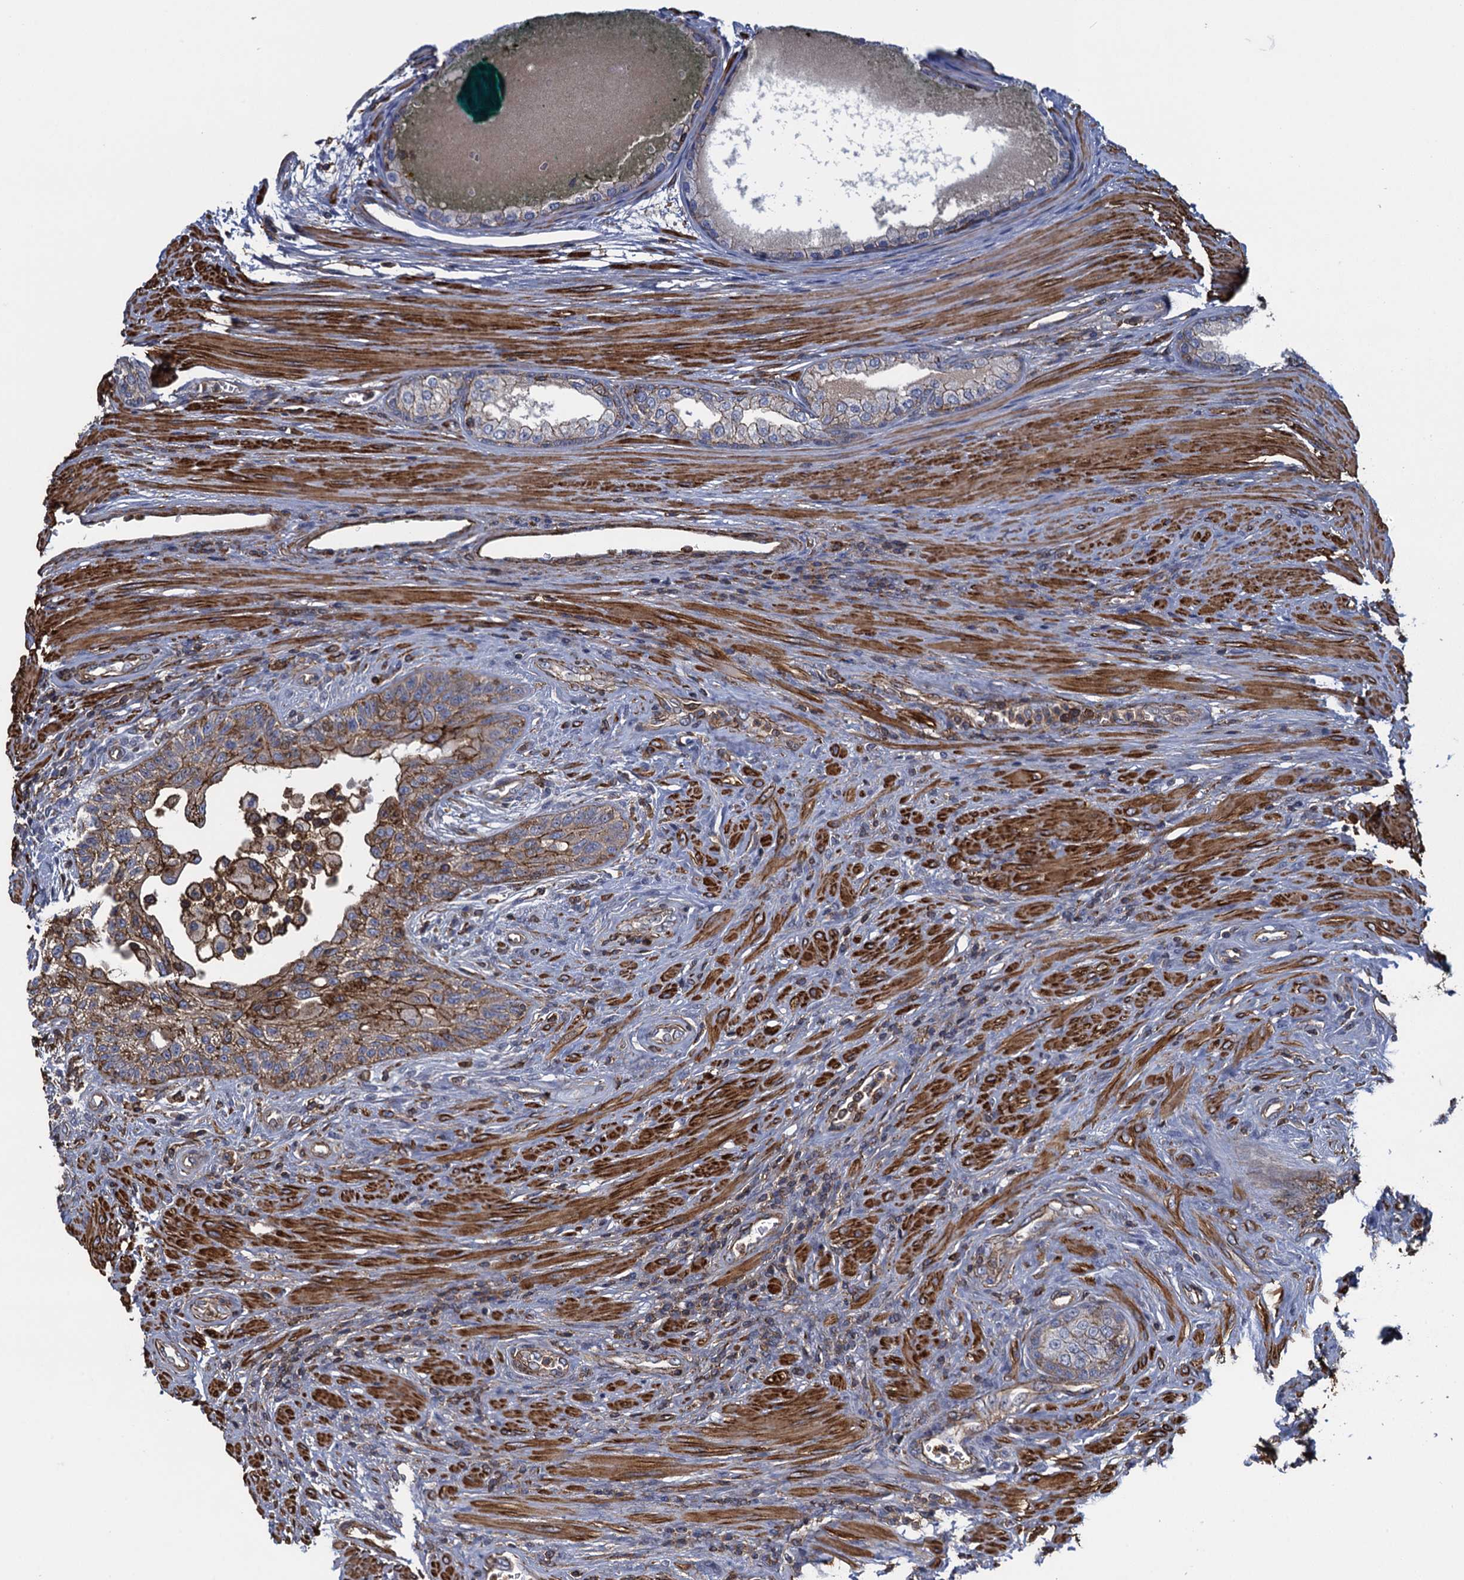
{"staining": {"intensity": "weak", "quantity": "<25%", "location": "cytoplasmic/membranous"}, "tissue": "prostate cancer", "cell_type": "Tumor cells", "image_type": "cancer", "snomed": [{"axis": "morphology", "description": "Normal tissue, NOS"}, {"axis": "morphology", "description": "Adenocarcinoma, Low grade"}, {"axis": "topography", "description": "Prostate"}, {"axis": "topography", "description": "Peripheral nerve tissue"}], "caption": "DAB (3,3'-diaminobenzidine) immunohistochemical staining of prostate cancer (adenocarcinoma (low-grade)) demonstrates no significant positivity in tumor cells.", "gene": "PROSER2", "patient": {"sex": "male", "age": 71}}